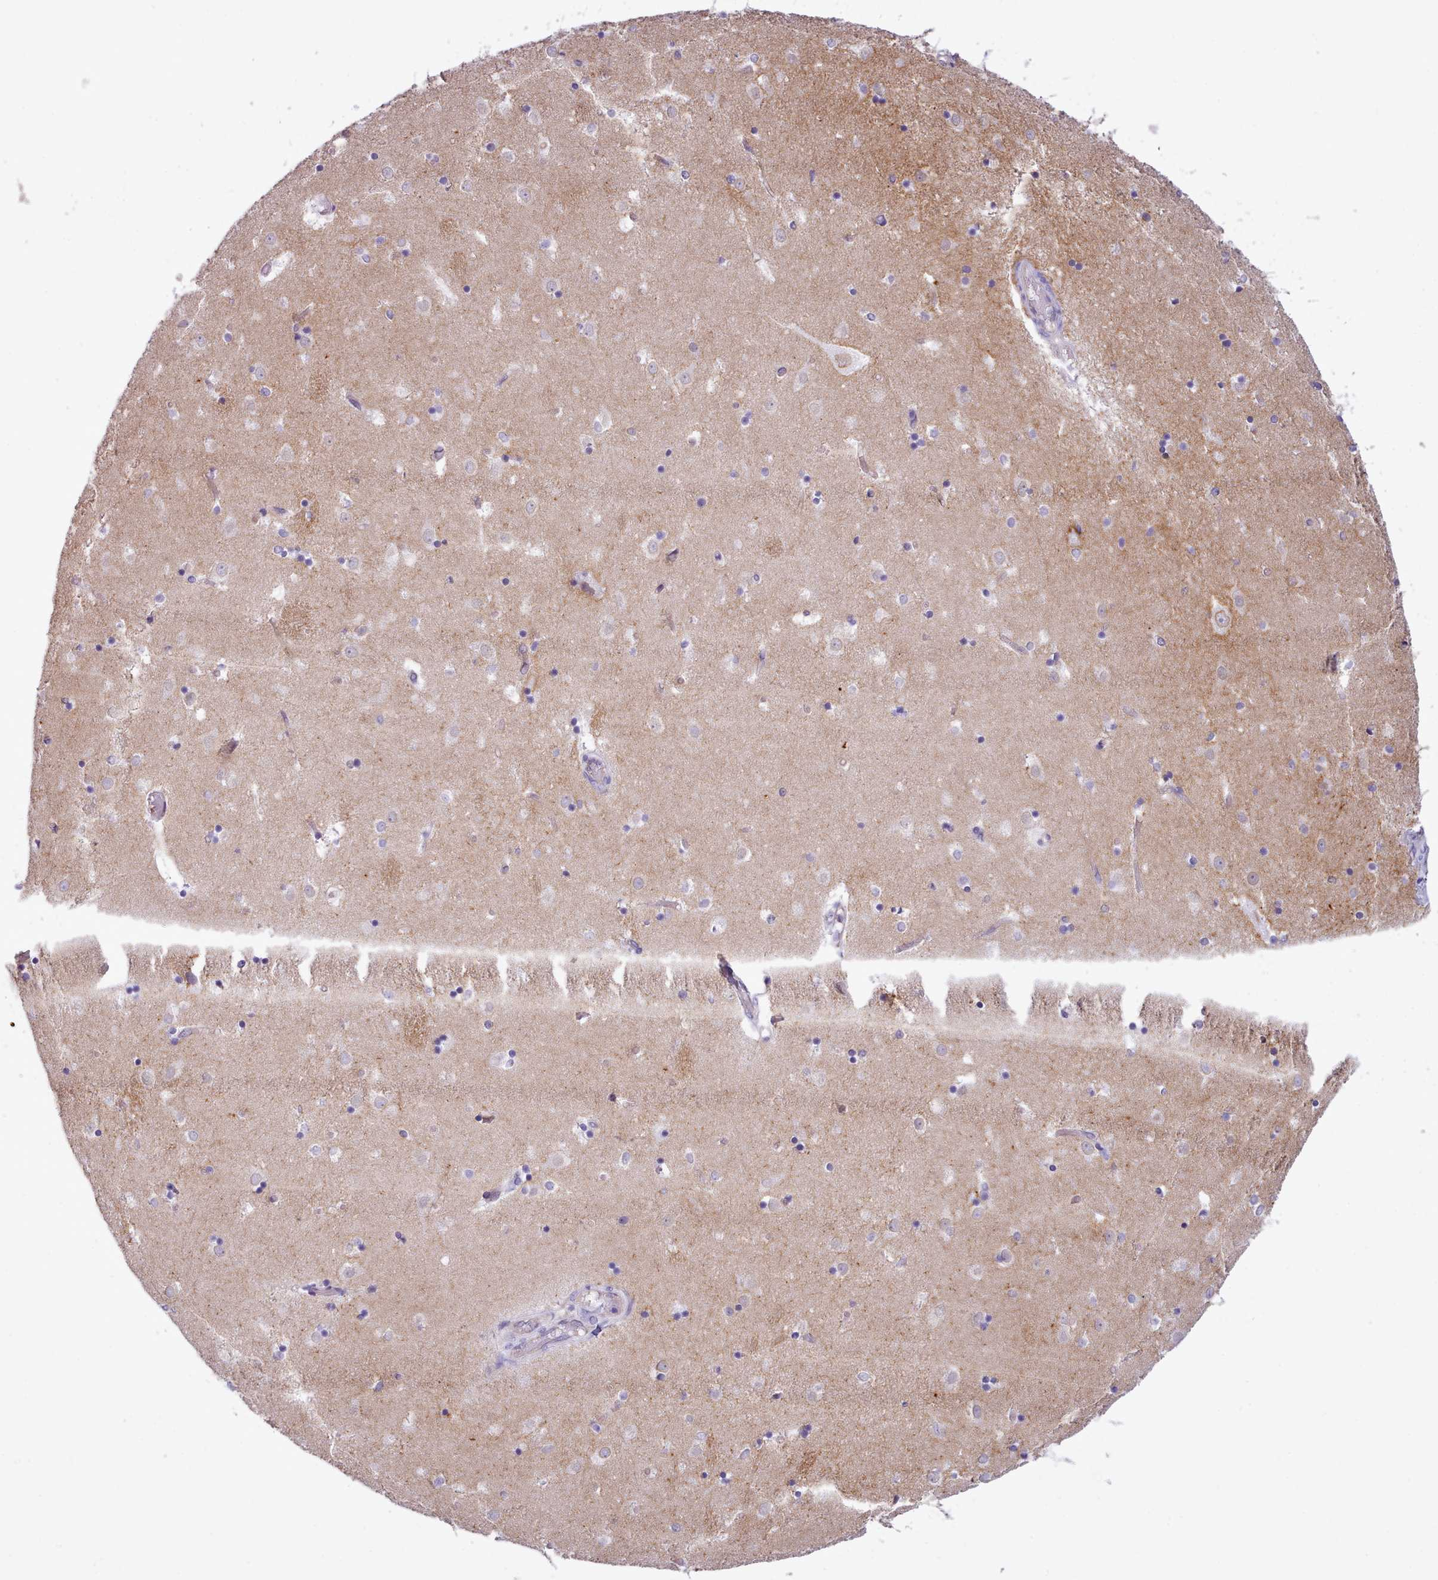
{"staining": {"intensity": "negative", "quantity": "none", "location": "none"}, "tissue": "caudate", "cell_type": "Glial cells", "image_type": "normal", "snomed": [{"axis": "morphology", "description": "Normal tissue, NOS"}, {"axis": "topography", "description": "Lateral ventricle wall"}], "caption": "IHC histopathology image of unremarkable human caudate stained for a protein (brown), which shows no positivity in glial cells.", "gene": "CYP2A13", "patient": {"sex": "female", "age": 52}}